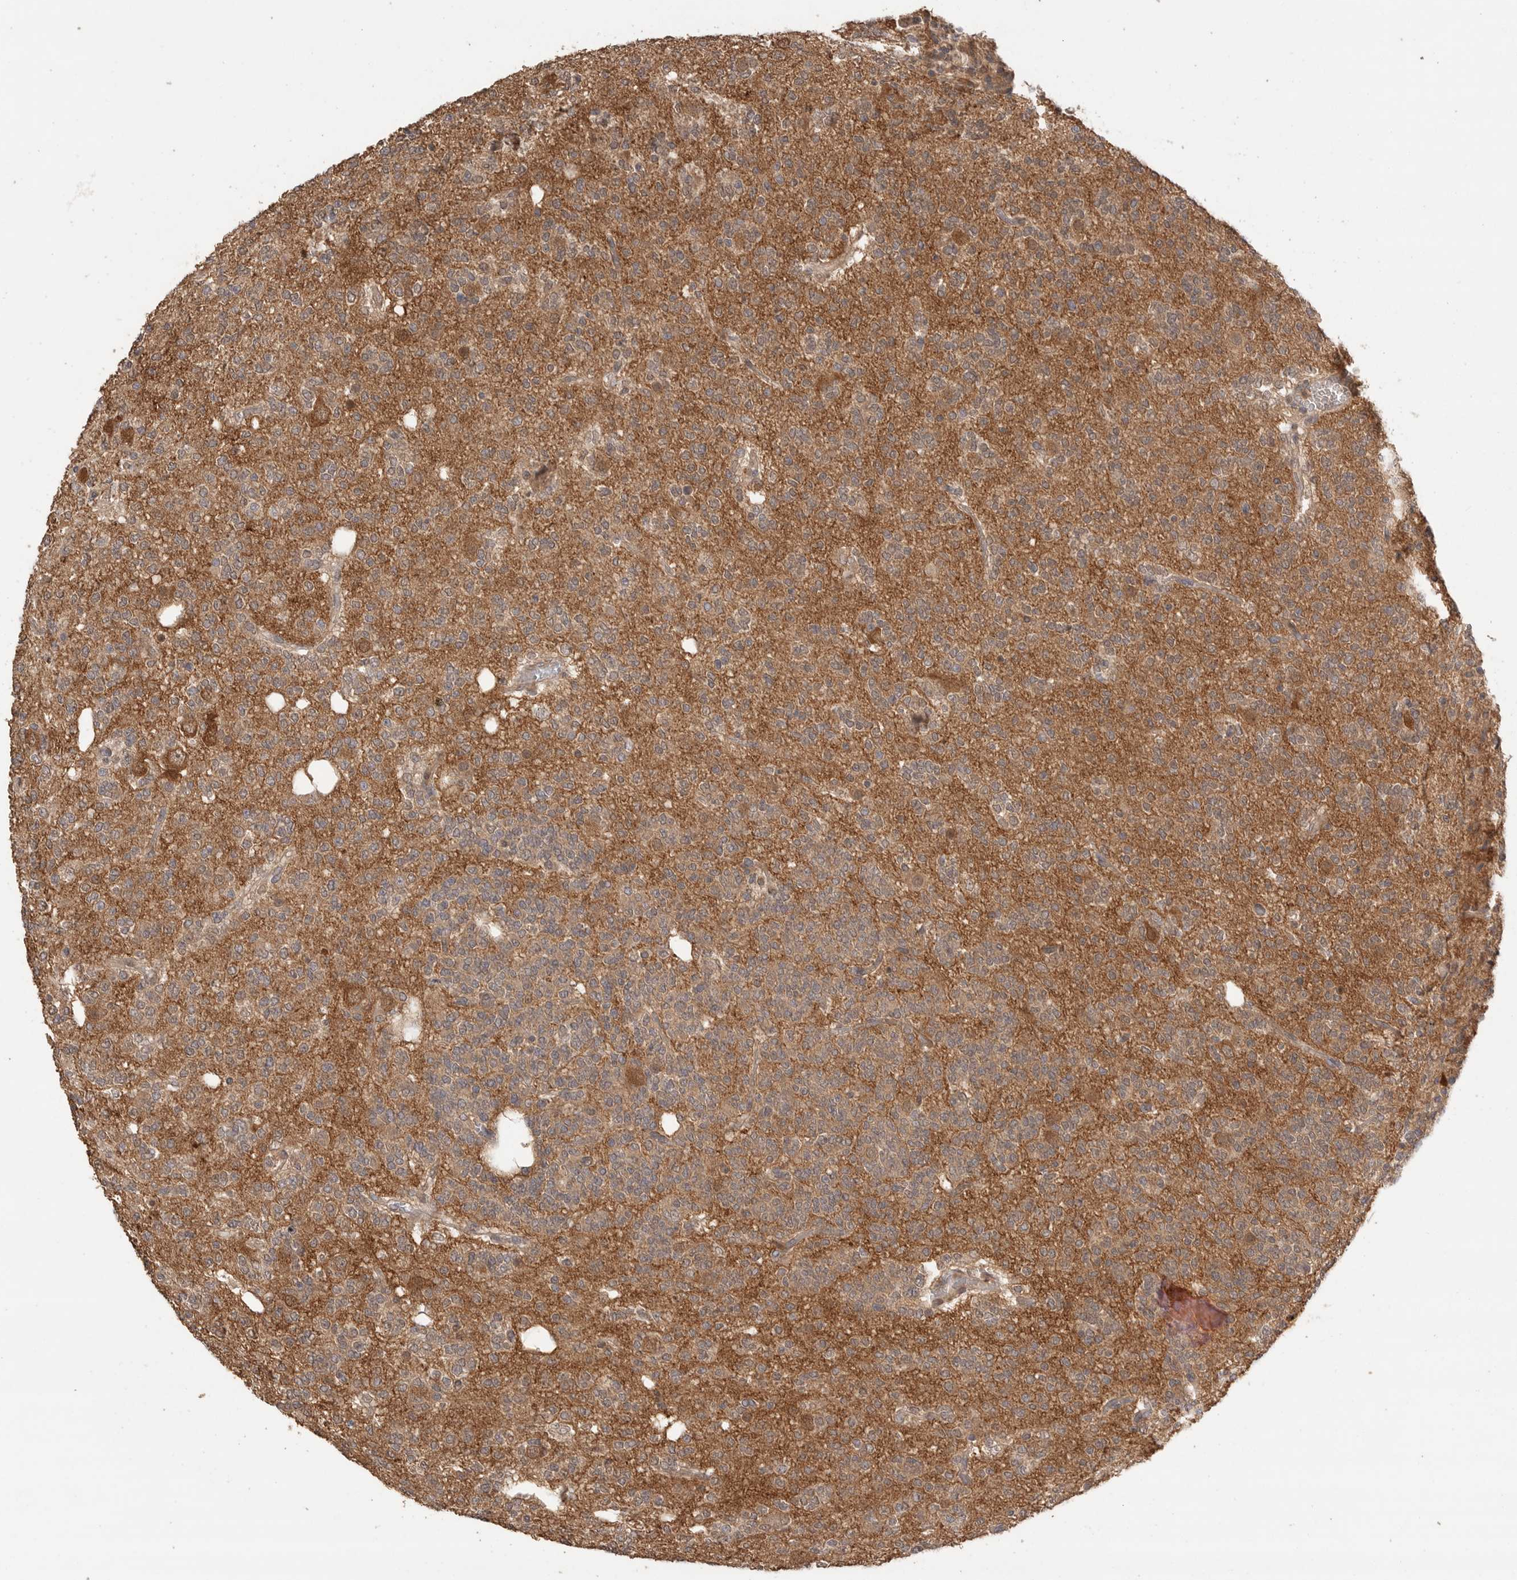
{"staining": {"intensity": "weak", "quantity": "<25%", "location": "cytoplasmic/membranous"}, "tissue": "glioma", "cell_type": "Tumor cells", "image_type": "cancer", "snomed": [{"axis": "morphology", "description": "Glioma, malignant, Low grade"}, {"axis": "topography", "description": "Brain"}], "caption": "Tumor cells are negative for brown protein staining in glioma.", "gene": "MAP2K1", "patient": {"sex": "male", "age": 38}}